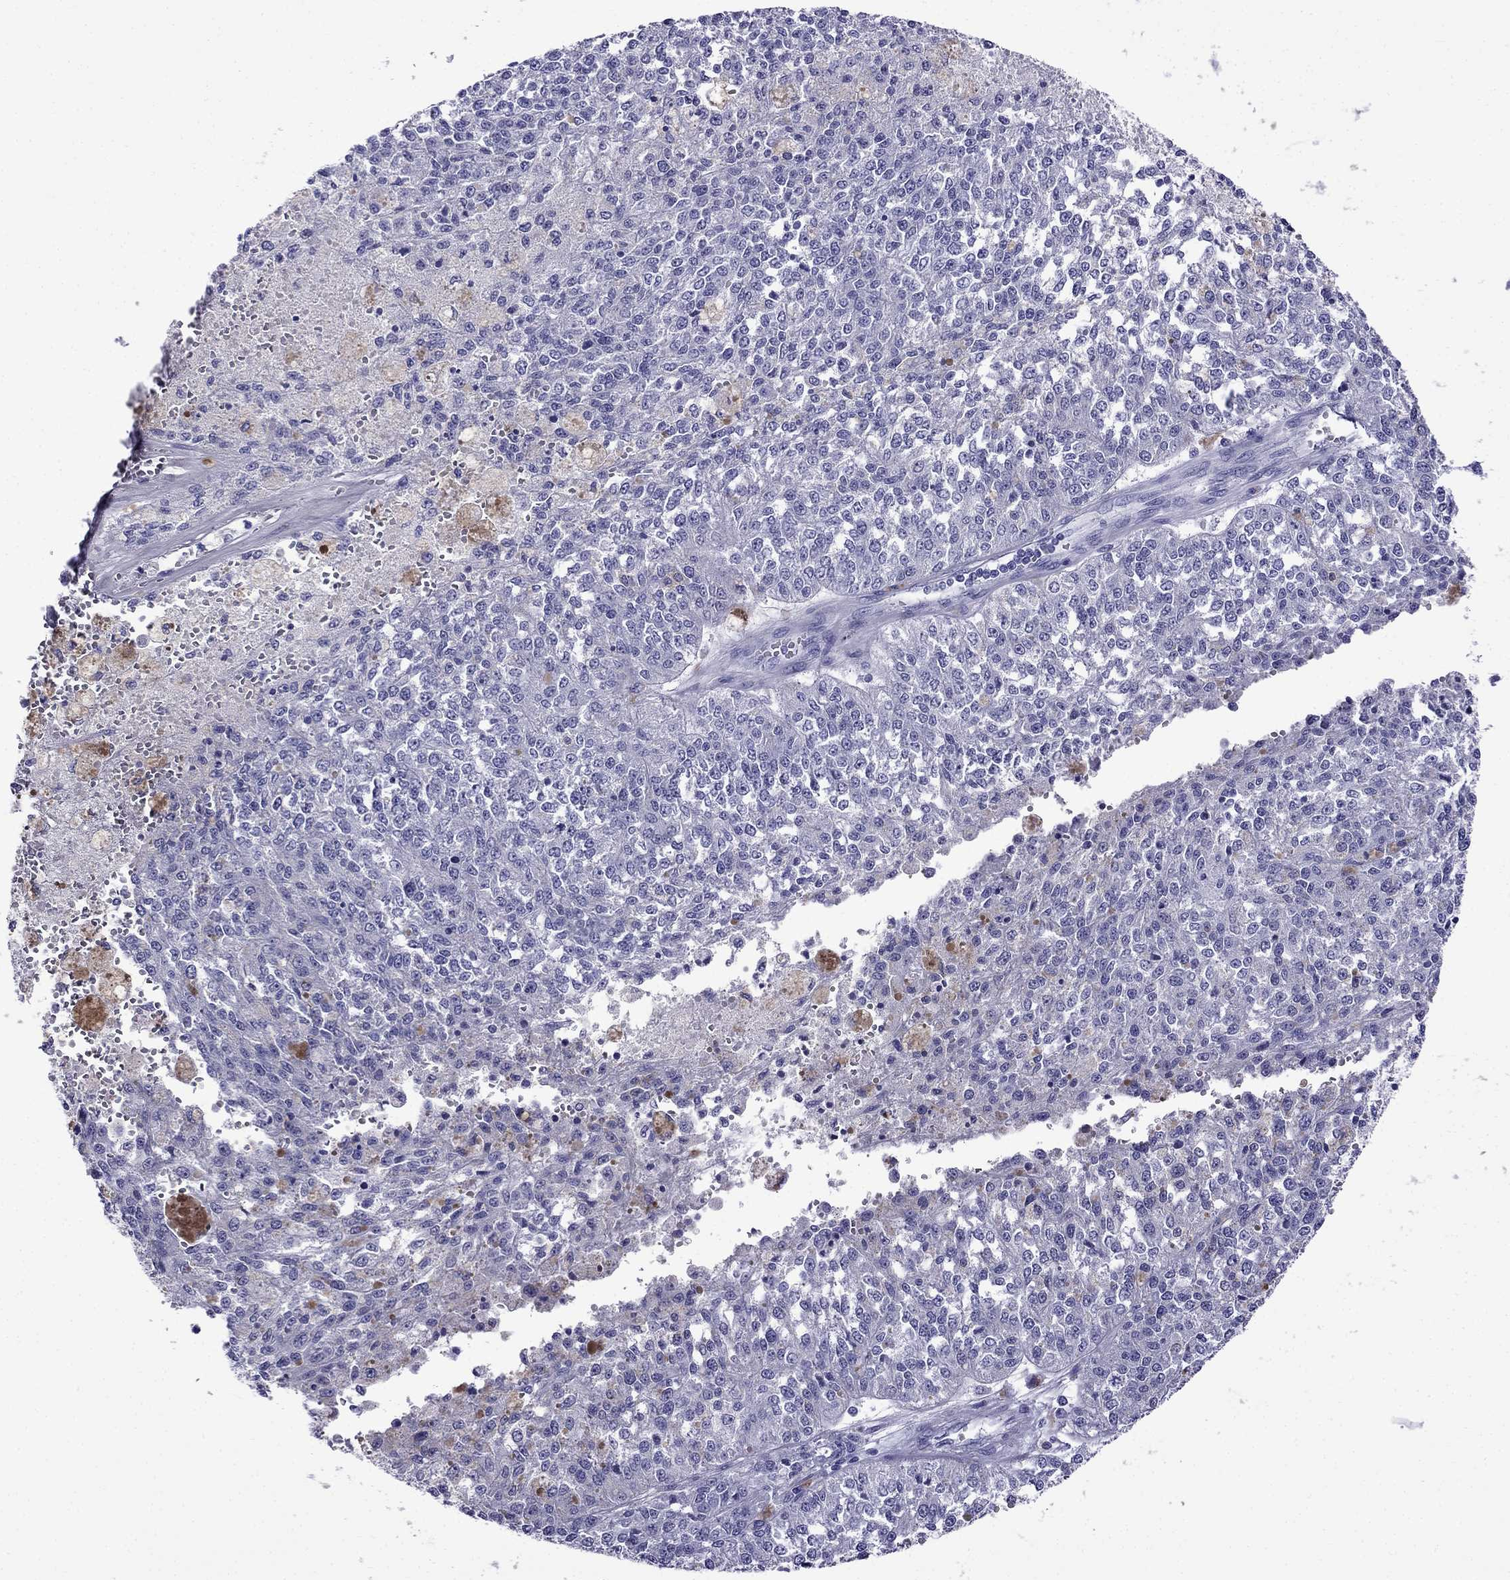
{"staining": {"intensity": "negative", "quantity": "none", "location": "none"}, "tissue": "melanoma", "cell_type": "Tumor cells", "image_type": "cancer", "snomed": [{"axis": "morphology", "description": "Malignant melanoma, Metastatic site"}, {"axis": "topography", "description": "Lymph node"}], "caption": "Tumor cells are negative for brown protein staining in malignant melanoma (metastatic site). (IHC, brightfield microscopy, high magnification).", "gene": "ARR3", "patient": {"sex": "female", "age": 64}}